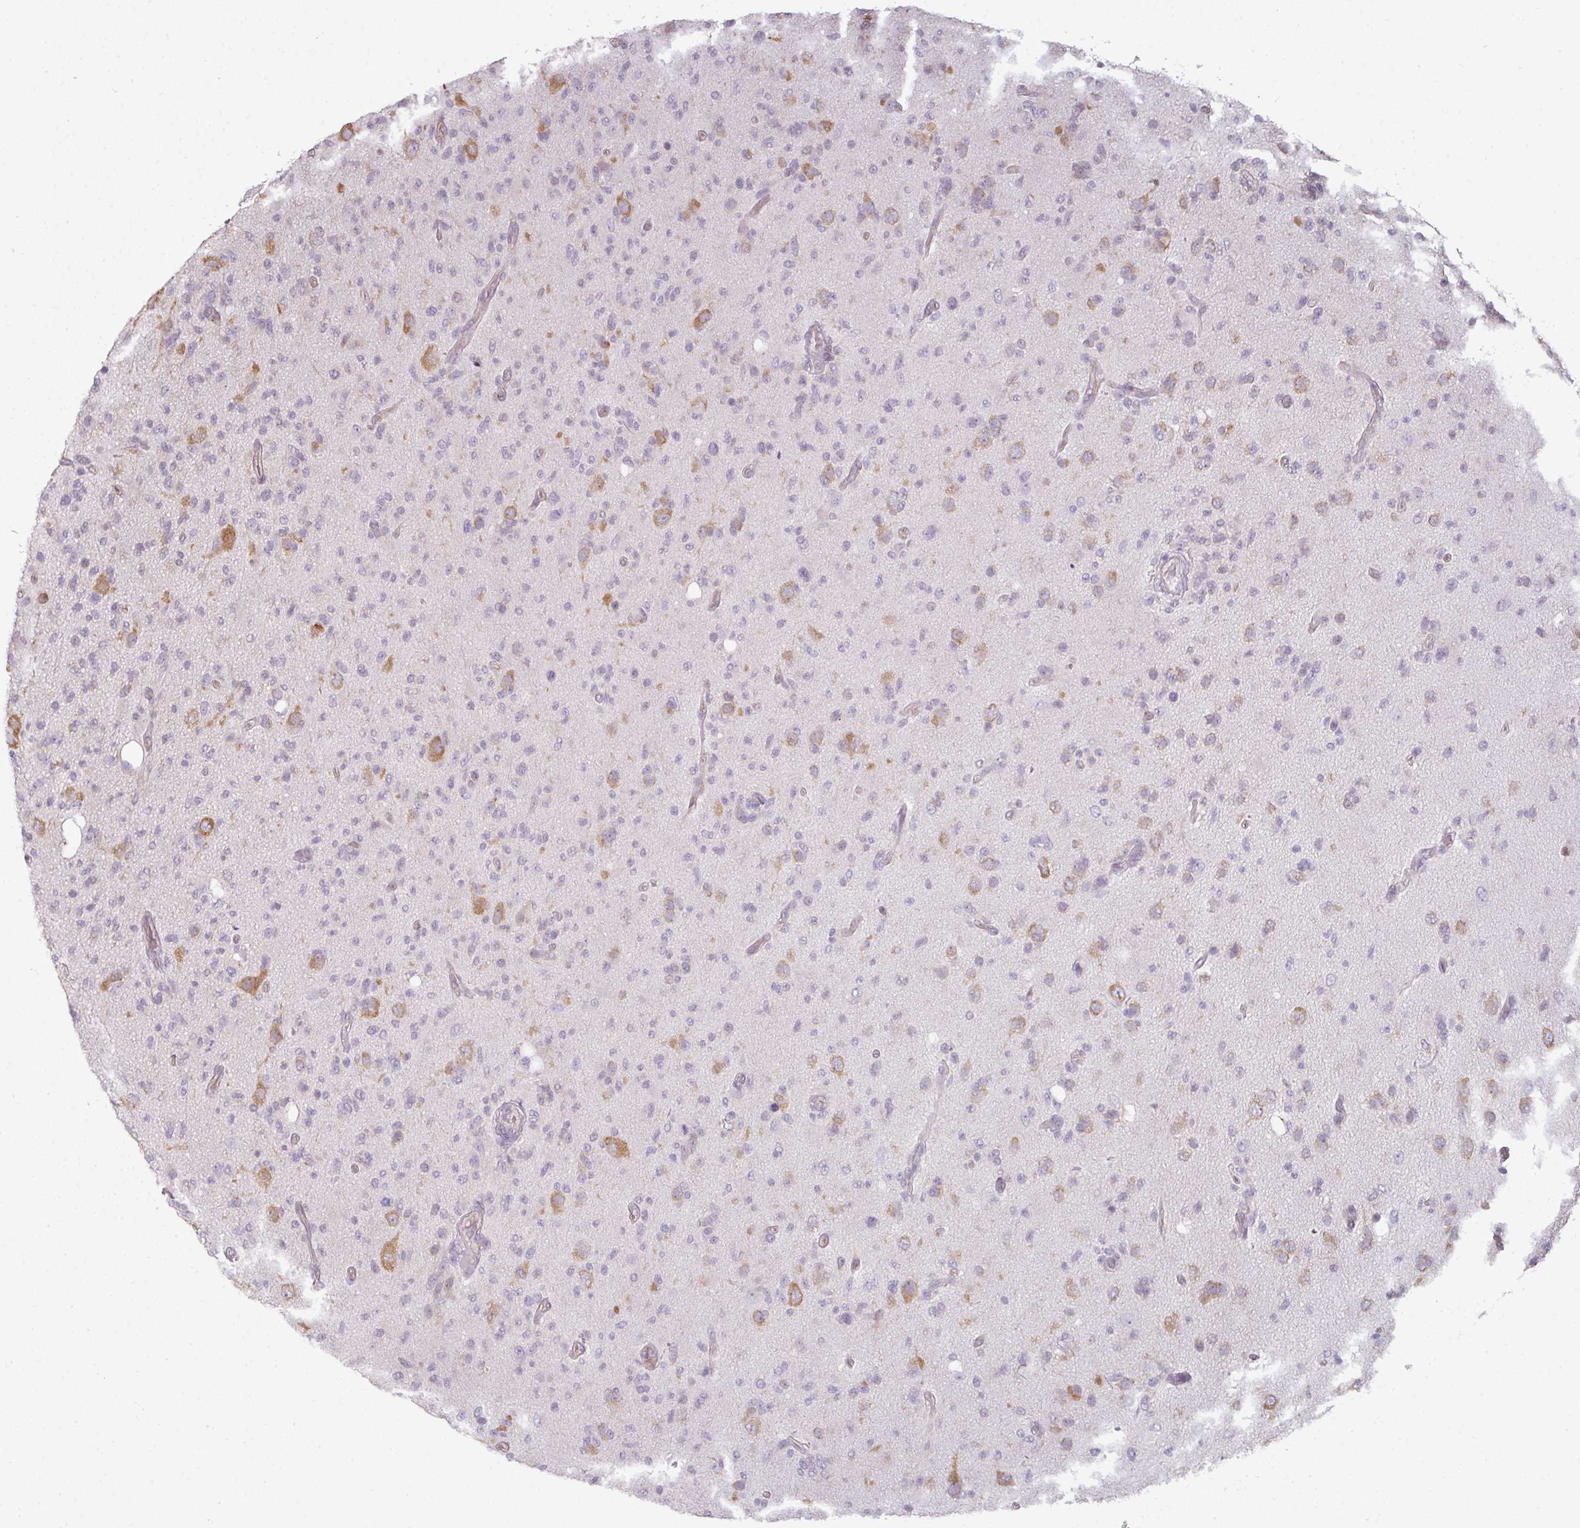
{"staining": {"intensity": "negative", "quantity": "none", "location": "none"}, "tissue": "glioma", "cell_type": "Tumor cells", "image_type": "cancer", "snomed": [{"axis": "morphology", "description": "Glioma, malignant, High grade"}, {"axis": "topography", "description": "Brain"}], "caption": "The immunohistochemistry (IHC) photomicrograph has no significant expression in tumor cells of glioma tissue.", "gene": "C19orf33", "patient": {"sex": "female", "age": 67}}